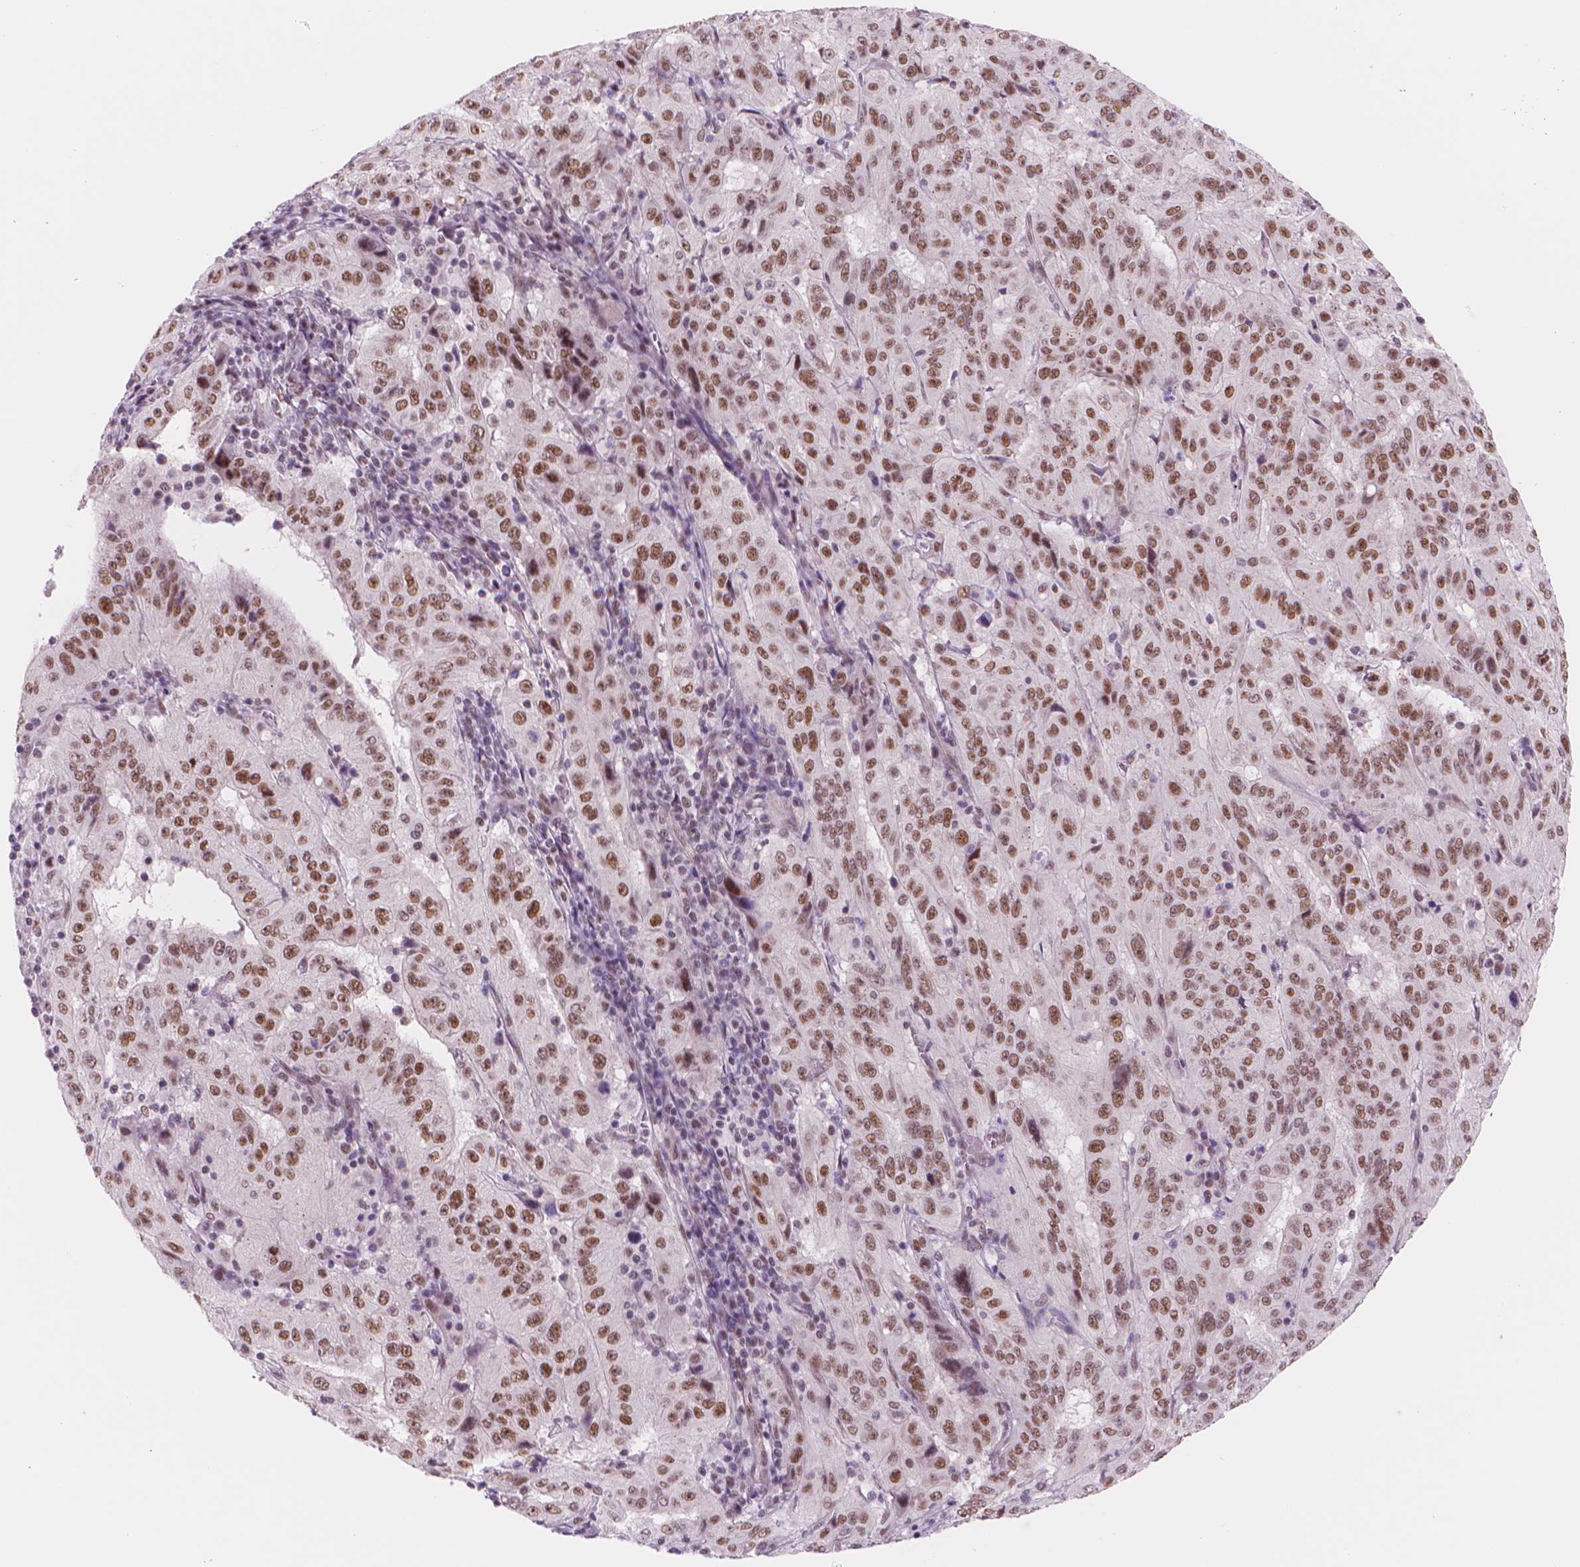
{"staining": {"intensity": "strong", "quantity": ">75%", "location": "nuclear"}, "tissue": "pancreatic cancer", "cell_type": "Tumor cells", "image_type": "cancer", "snomed": [{"axis": "morphology", "description": "Adenocarcinoma, NOS"}, {"axis": "topography", "description": "Pancreas"}], "caption": "A brown stain shows strong nuclear positivity of a protein in human pancreatic cancer tumor cells.", "gene": "POLR3D", "patient": {"sex": "male", "age": 63}}